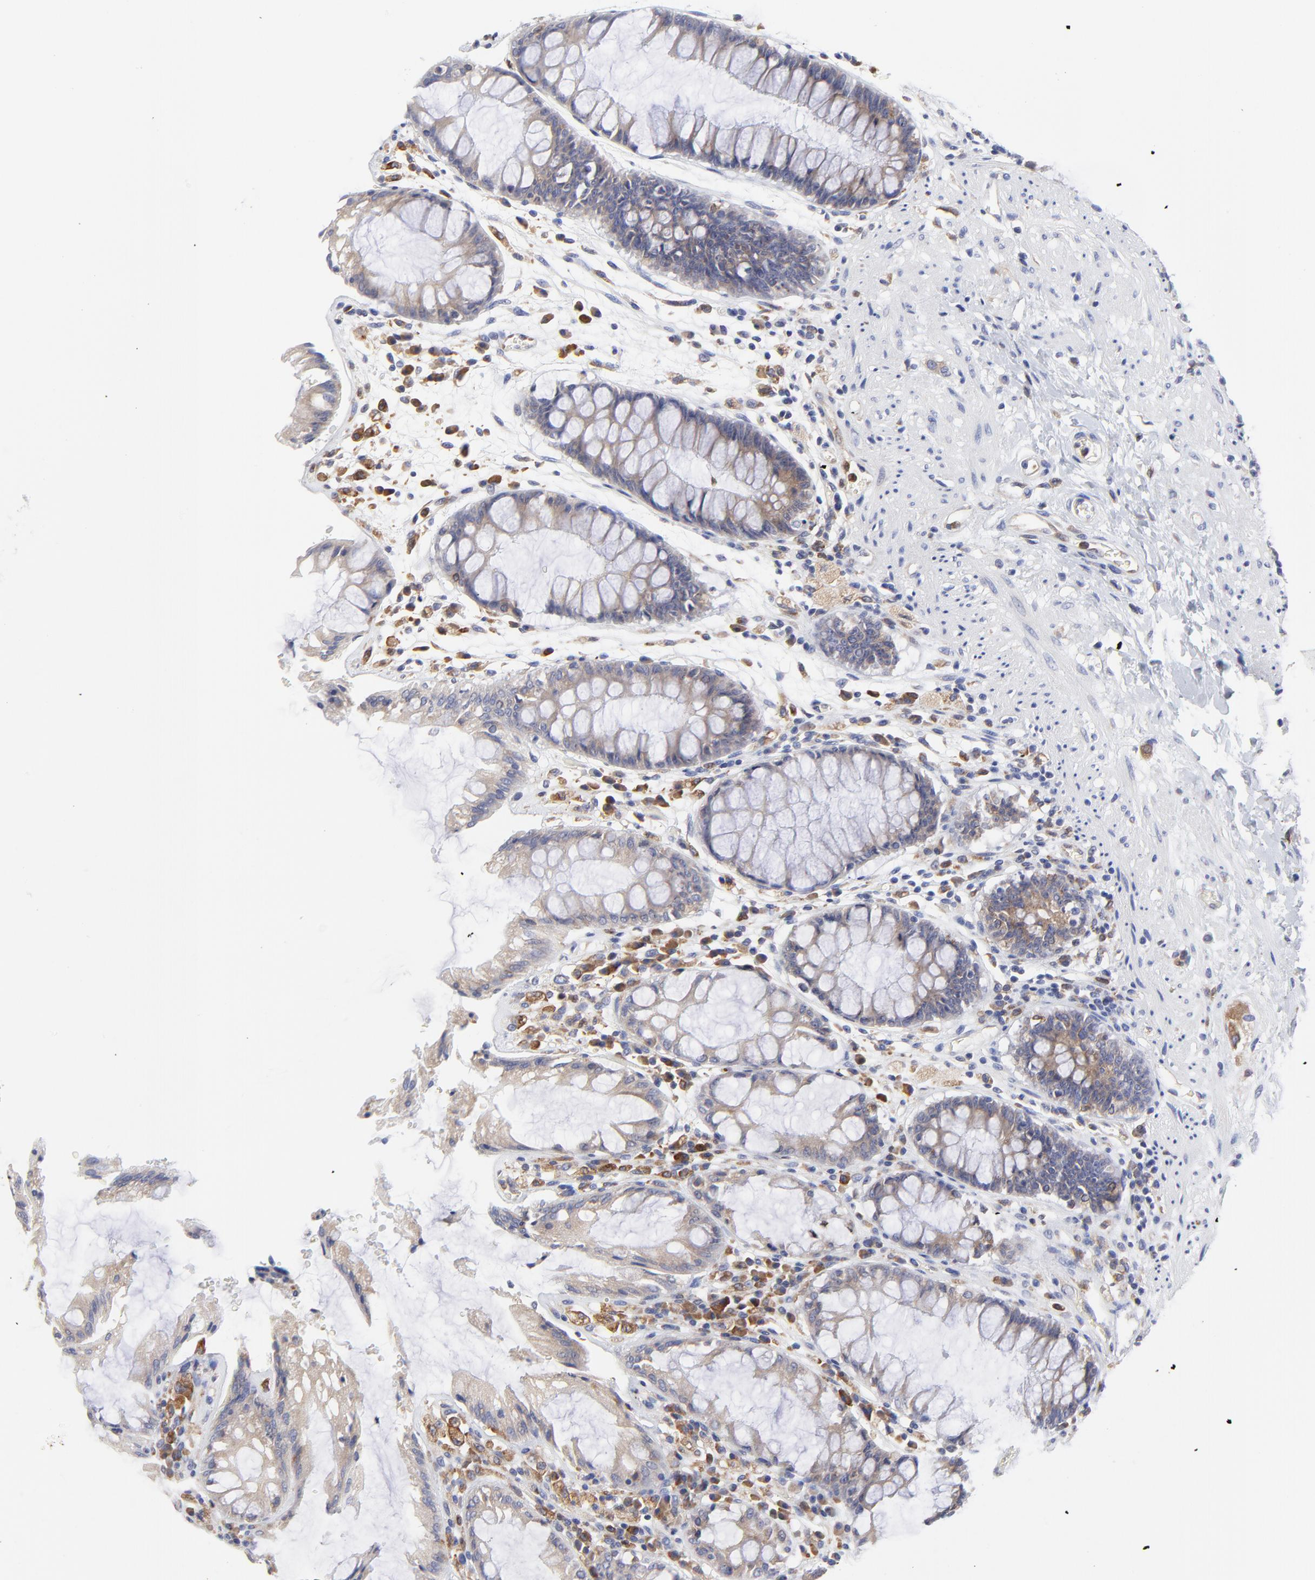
{"staining": {"intensity": "moderate", "quantity": ">75%", "location": "cytoplasmic/membranous"}, "tissue": "rectum", "cell_type": "Glandular cells", "image_type": "normal", "snomed": [{"axis": "morphology", "description": "Normal tissue, NOS"}, {"axis": "topography", "description": "Rectum"}], "caption": "IHC of normal rectum displays medium levels of moderate cytoplasmic/membranous expression in approximately >75% of glandular cells.", "gene": "MOSPD2", "patient": {"sex": "female", "age": 46}}